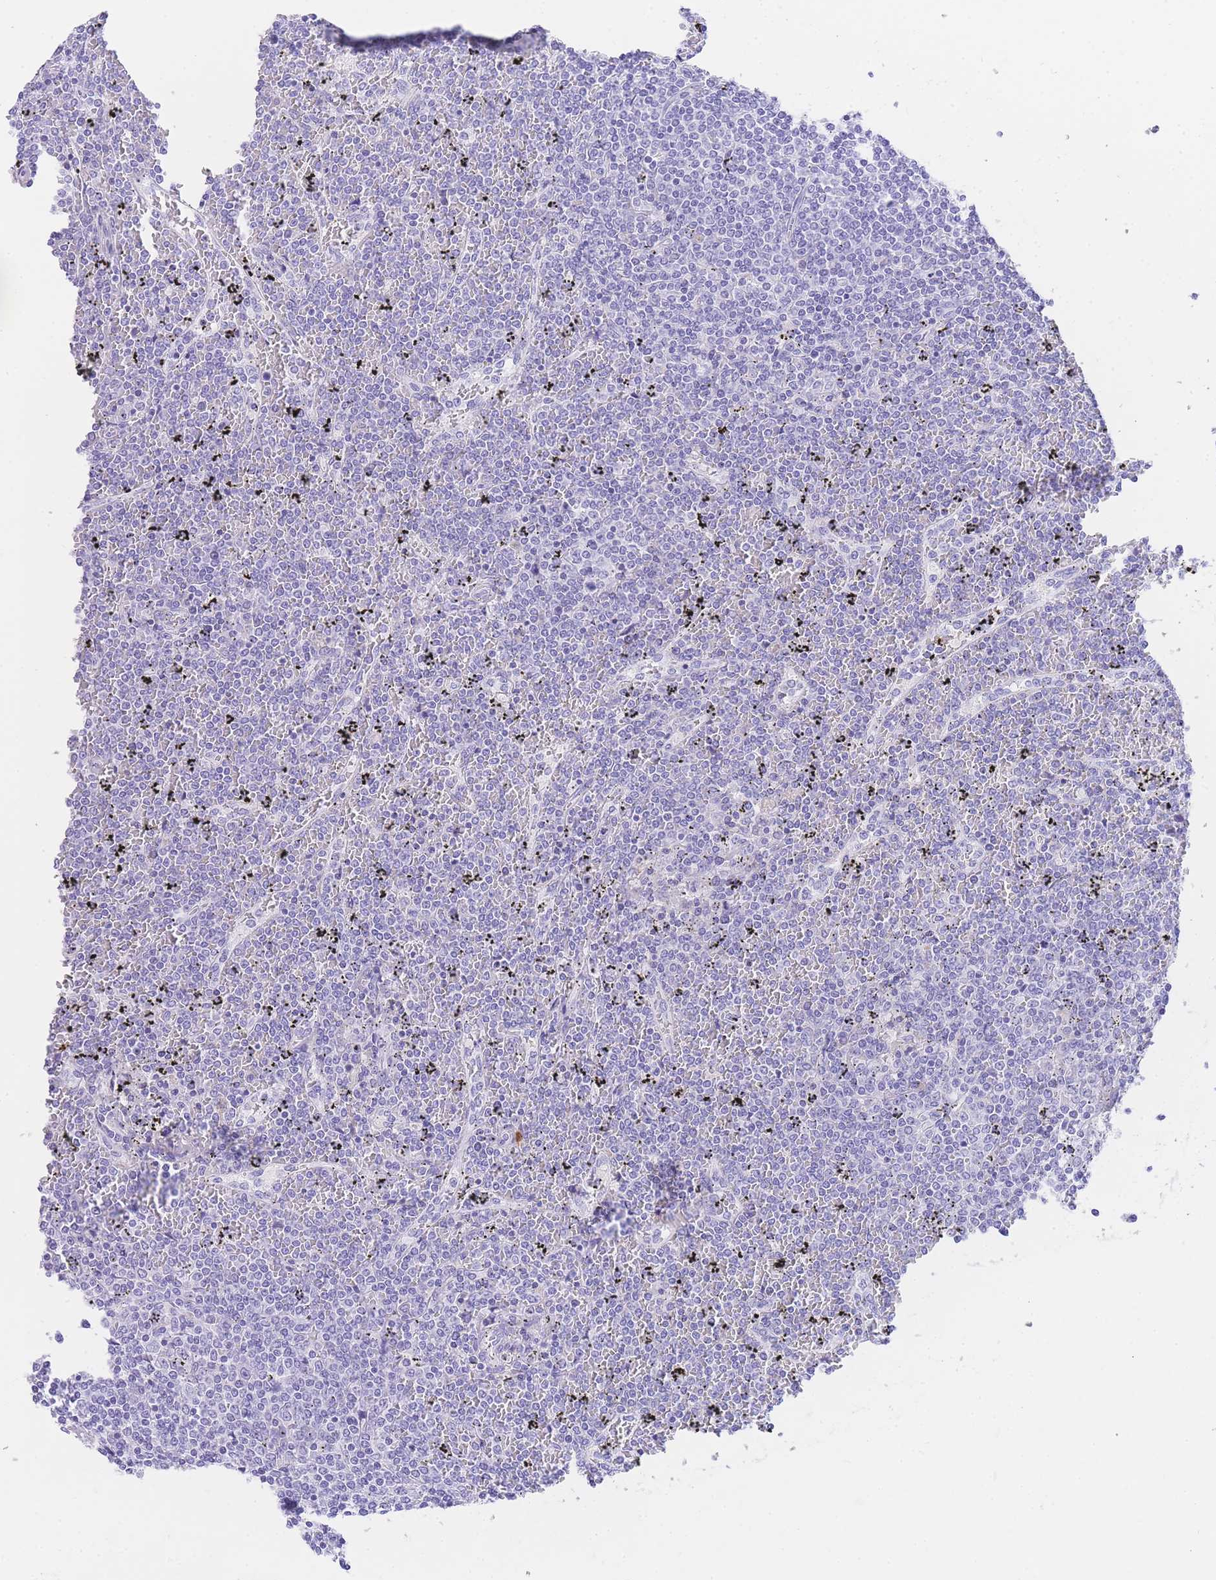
{"staining": {"intensity": "negative", "quantity": "none", "location": "none"}, "tissue": "lymphoma", "cell_type": "Tumor cells", "image_type": "cancer", "snomed": [{"axis": "morphology", "description": "Malignant lymphoma, non-Hodgkin's type, Low grade"}, {"axis": "topography", "description": "Spleen"}], "caption": "The immunohistochemistry histopathology image has no significant expression in tumor cells of lymphoma tissue.", "gene": "NKD2", "patient": {"sex": "female", "age": 19}}